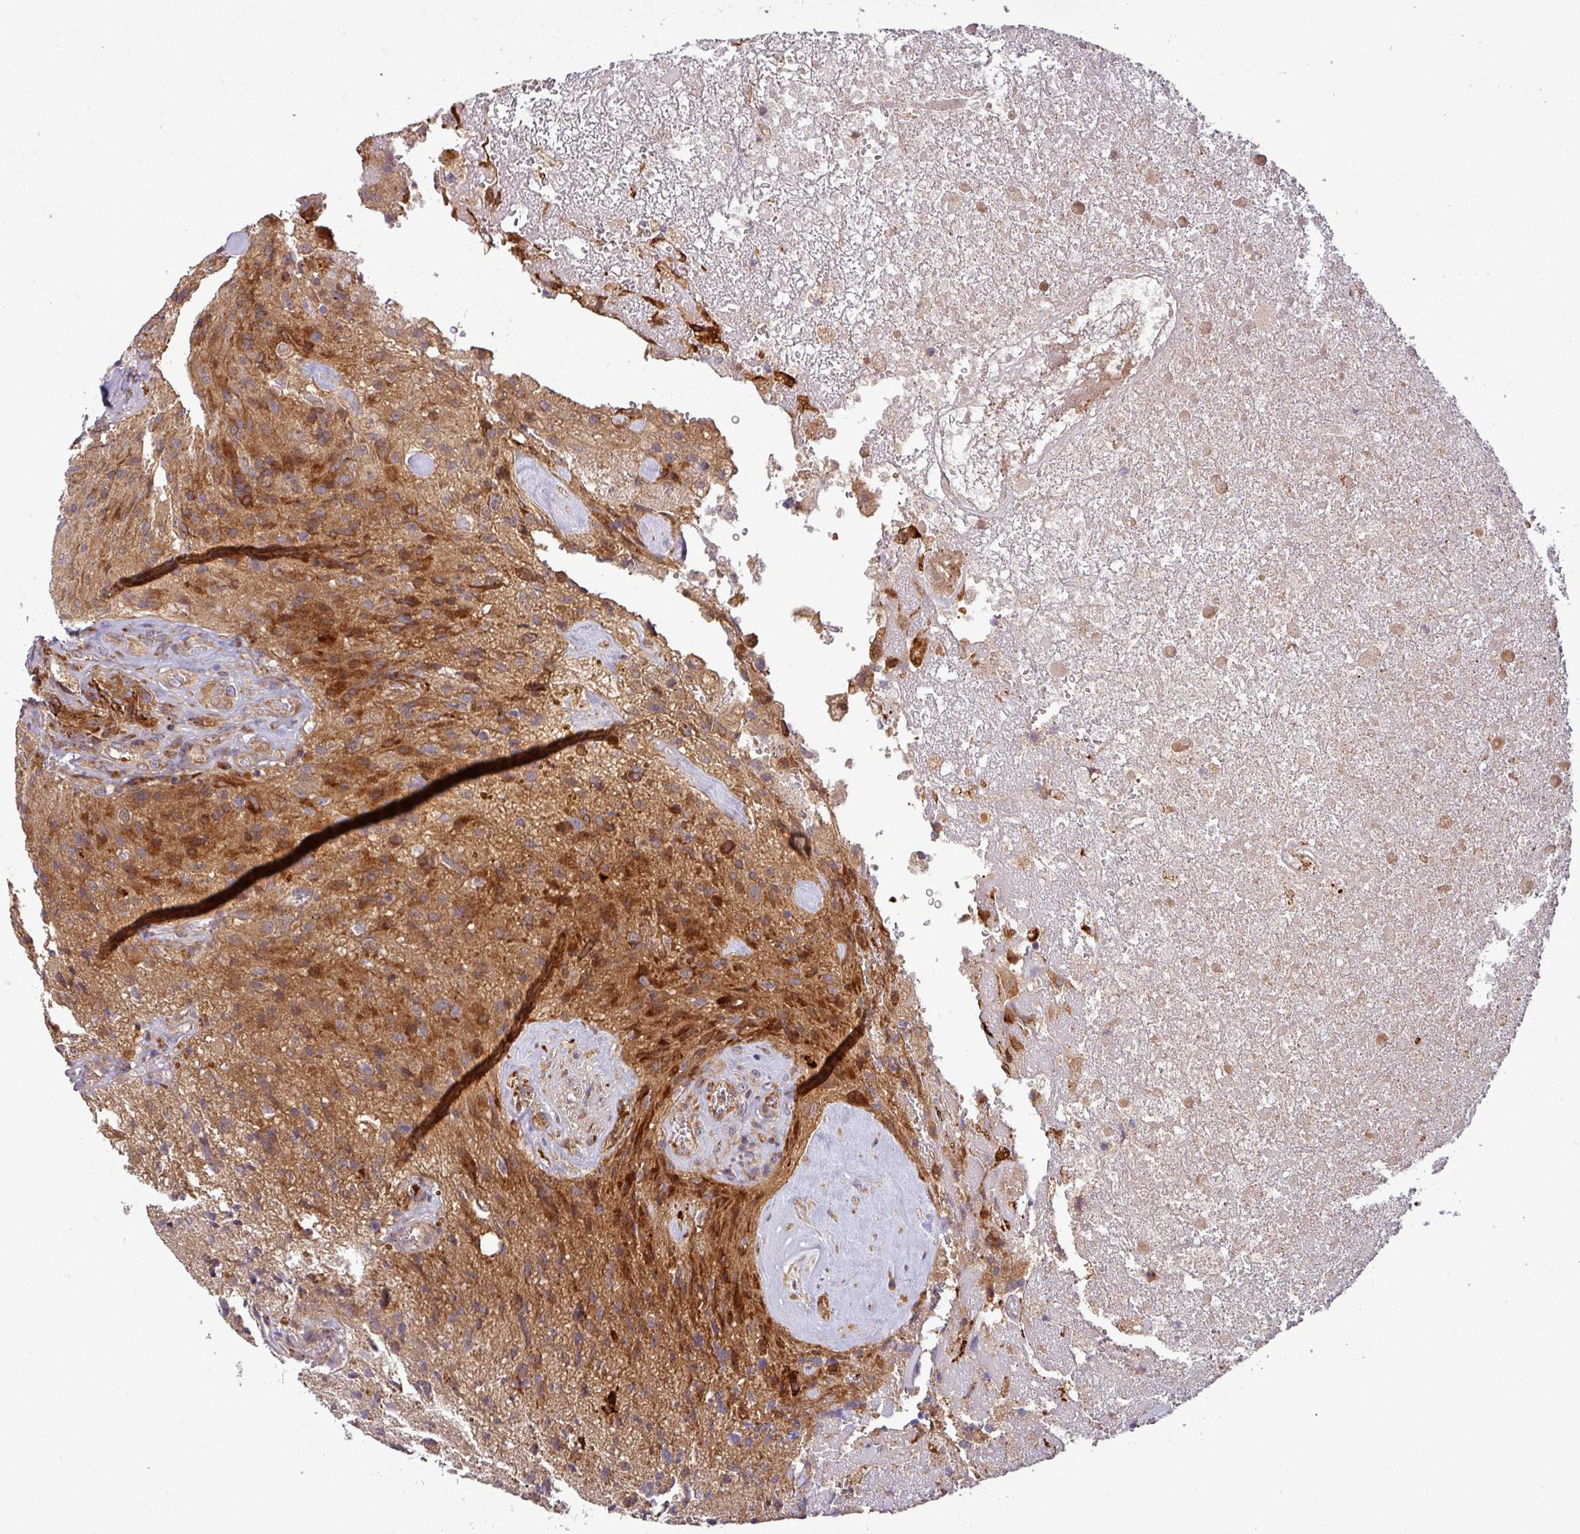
{"staining": {"intensity": "moderate", "quantity": ">75%", "location": "cytoplasmic/membranous"}, "tissue": "glioma", "cell_type": "Tumor cells", "image_type": "cancer", "snomed": [{"axis": "morphology", "description": "Glioma, malignant, High grade"}, {"axis": "topography", "description": "Brain"}], "caption": "Moderate cytoplasmic/membranous expression for a protein is identified in about >75% of tumor cells of malignant high-grade glioma using immunohistochemistry (IHC).", "gene": "ART1", "patient": {"sex": "male", "age": 69}}